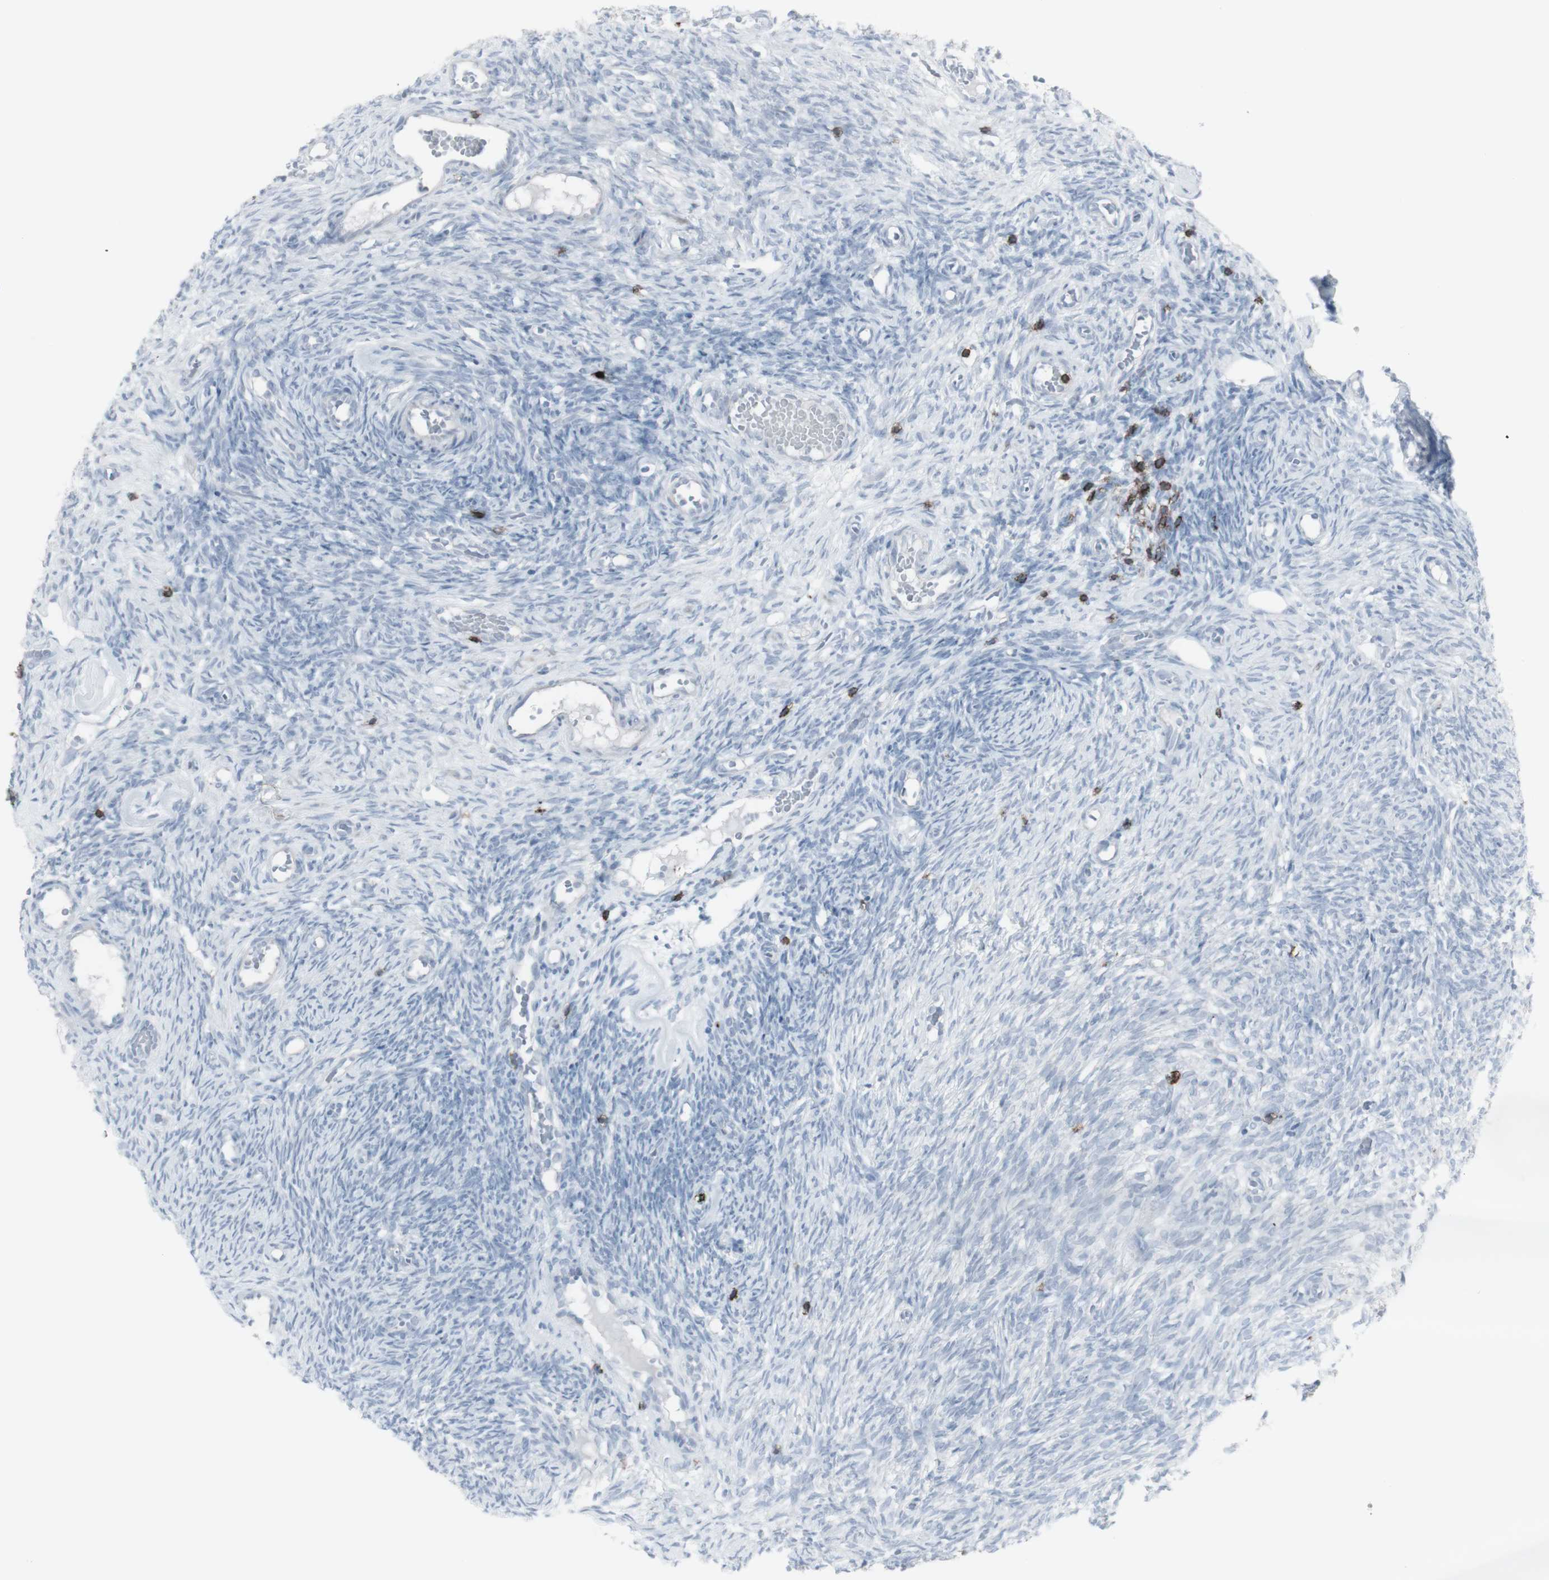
{"staining": {"intensity": "negative", "quantity": "none", "location": "none"}, "tissue": "ovary", "cell_type": "Ovarian stroma cells", "image_type": "normal", "snomed": [{"axis": "morphology", "description": "Normal tissue, NOS"}, {"axis": "topography", "description": "Ovary"}], "caption": "Protein analysis of unremarkable ovary exhibits no significant positivity in ovarian stroma cells.", "gene": "CD247", "patient": {"sex": "female", "age": 35}}